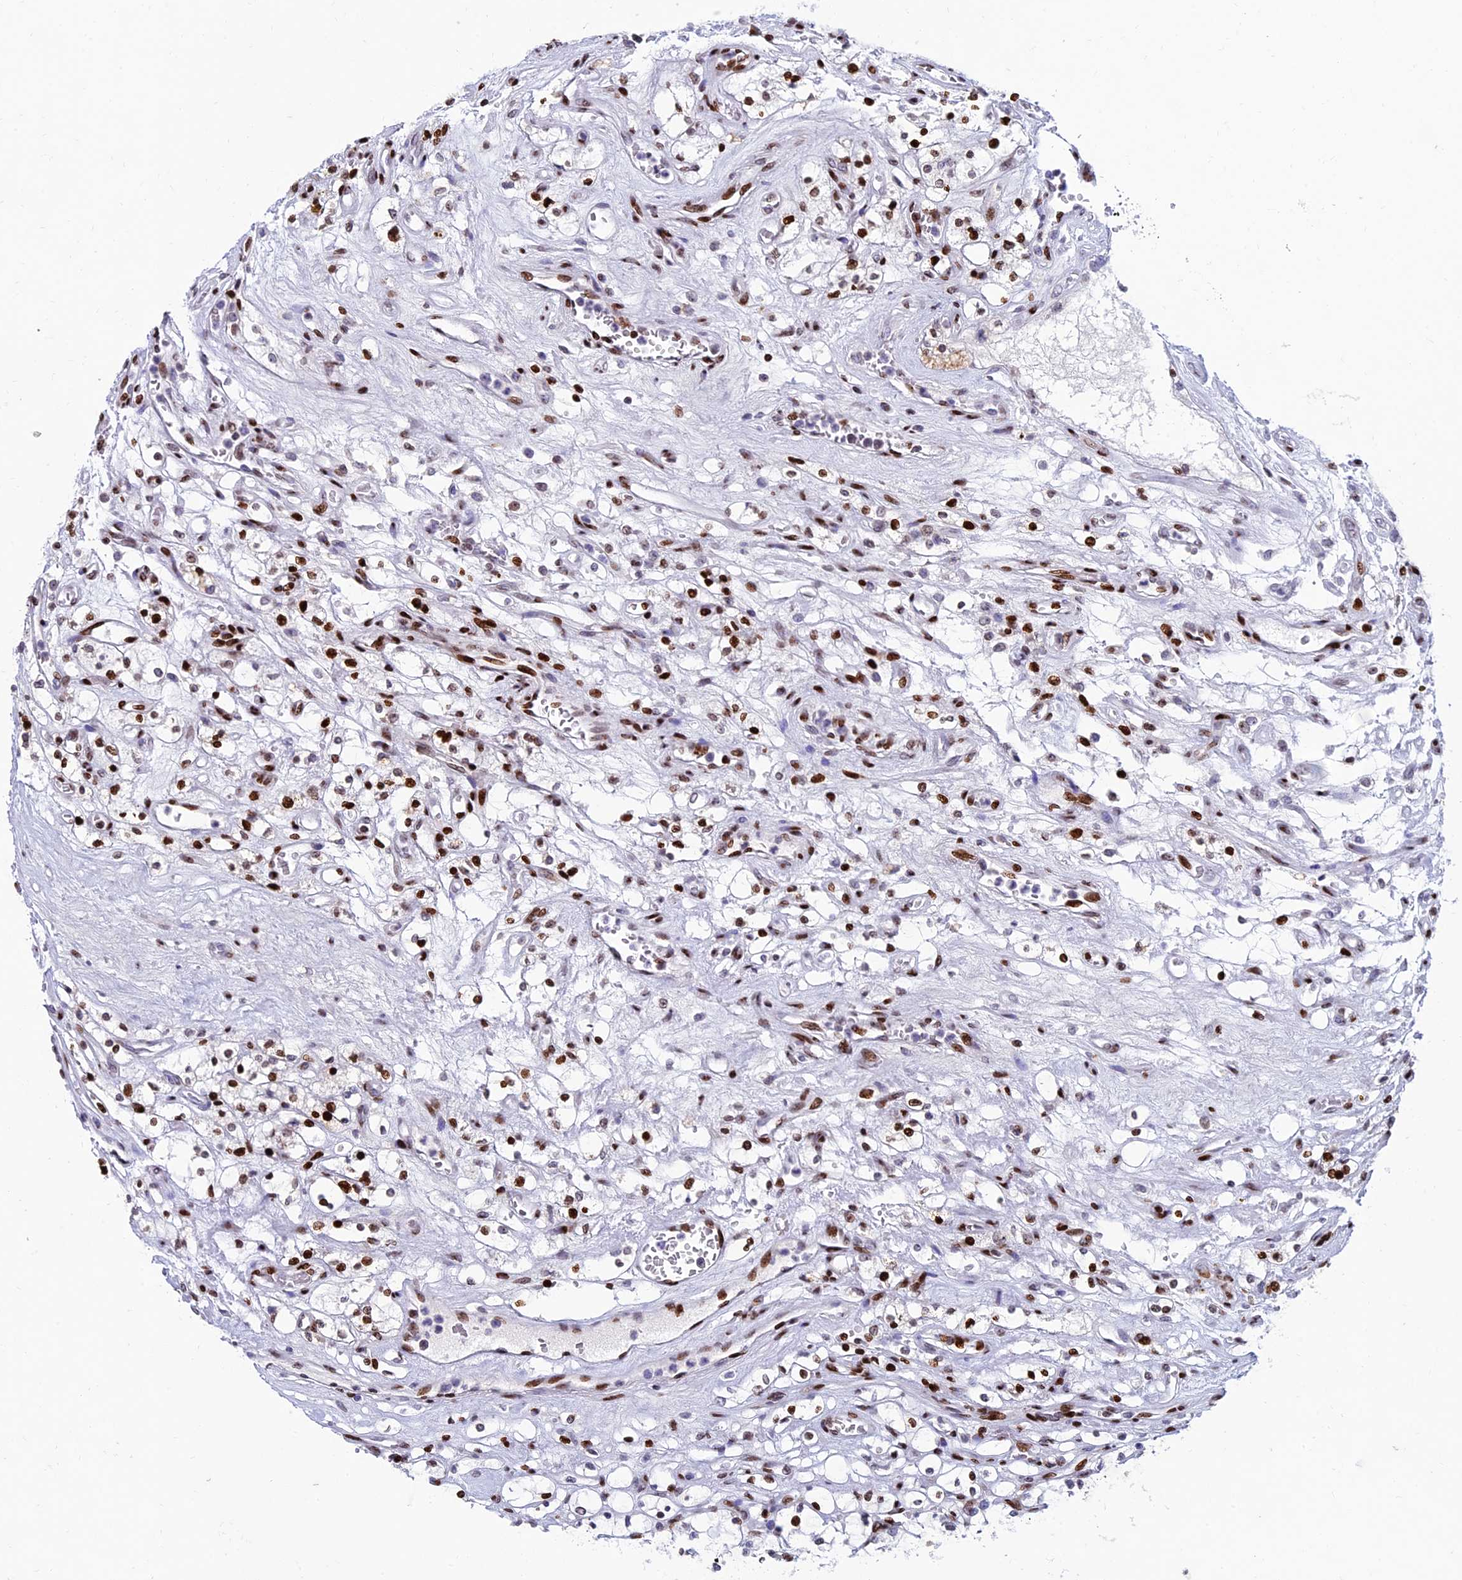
{"staining": {"intensity": "strong", "quantity": "25%-75%", "location": "nuclear"}, "tissue": "renal cancer", "cell_type": "Tumor cells", "image_type": "cancer", "snomed": [{"axis": "morphology", "description": "Adenocarcinoma, NOS"}, {"axis": "topography", "description": "Kidney"}], "caption": "This is an image of immunohistochemistry staining of adenocarcinoma (renal), which shows strong expression in the nuclear of tumor cells.", "gene": "BTBD3", "patient": {"sex": "female", "age": 69}}